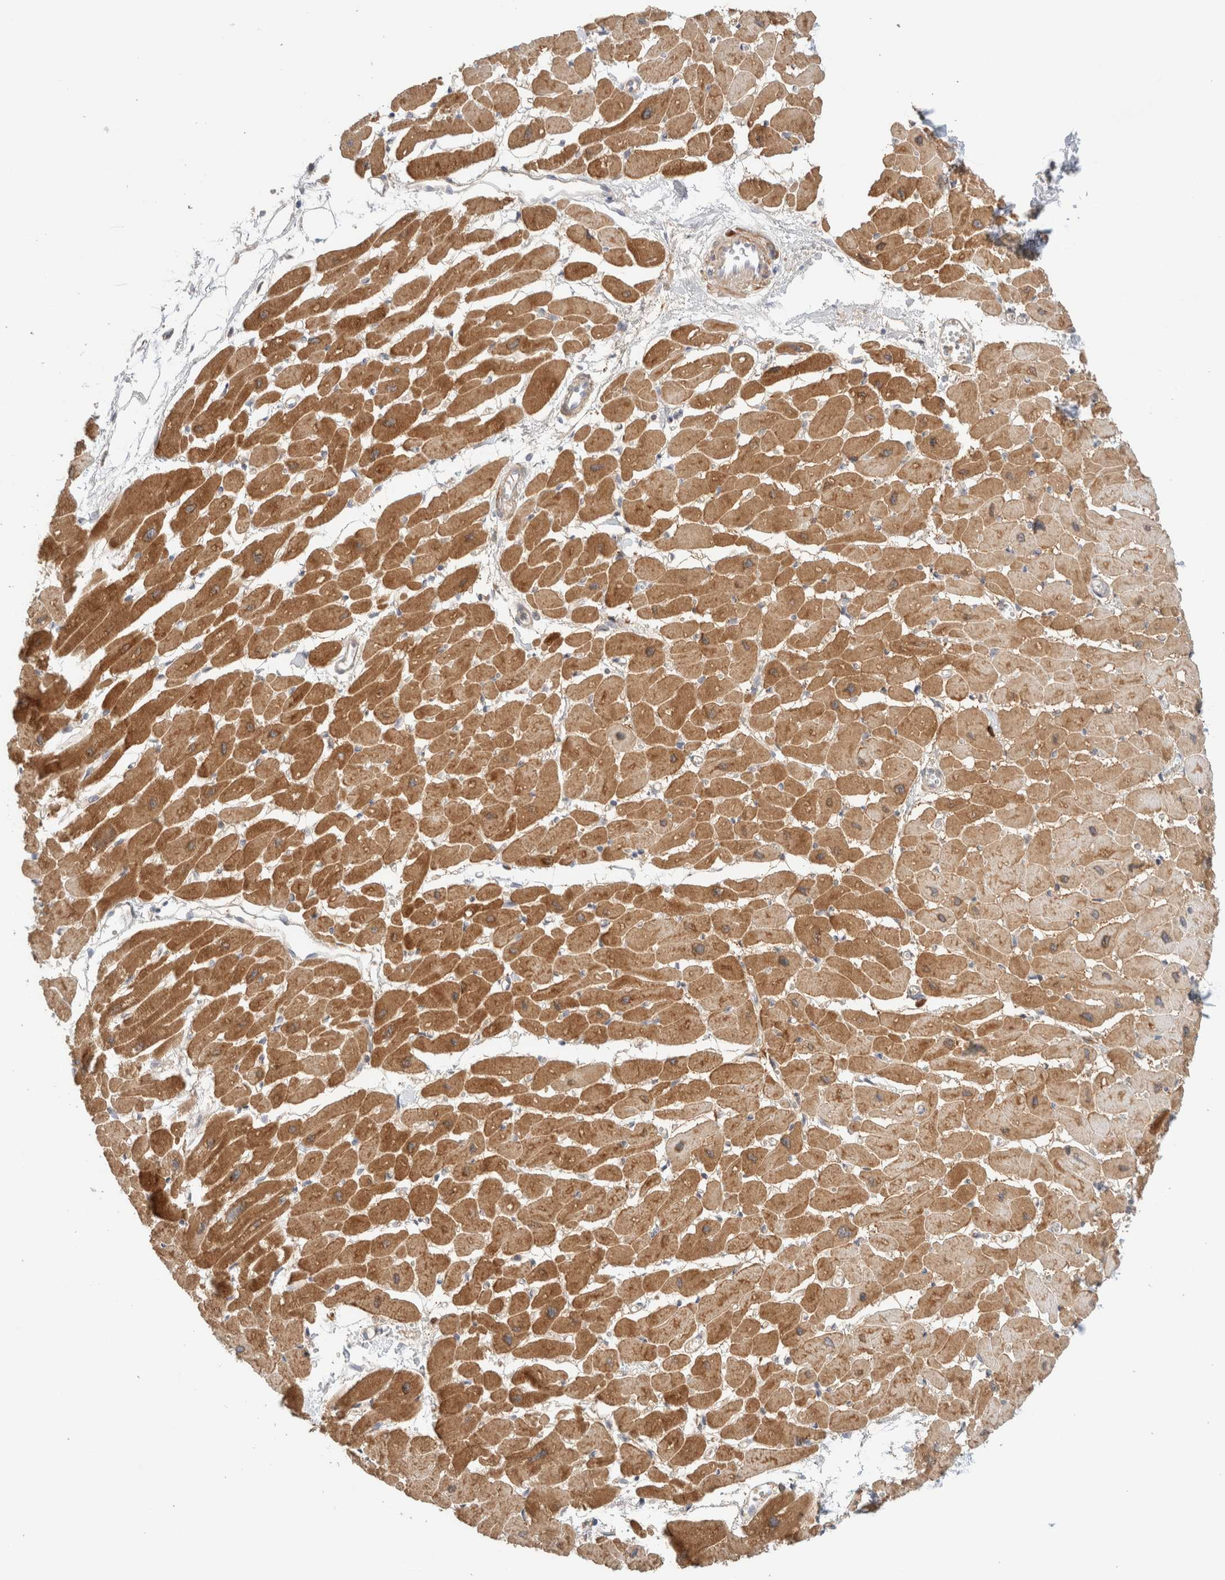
{"staining": {"intensity": "strong", "quantity": ">75%", "location": "cytoplasmic/membranous"}, "tissue": "heart muscle", "cell_type": "Cardiomyocytes", "image_type": "normal", "snomed": [{"axis": "morphology", "description": "Normal tissue, NOS"}, {"axis": "topography", "description": "Heart"}], "caption": "The micrograph exhibits staining of unremarkable heart muscle, revealing strong cytoplasmic/membranous protein expression (brown color) within cardiomyocytes.", "gene": "MRM3", "patient": {"sex": "female", "age": 54}}